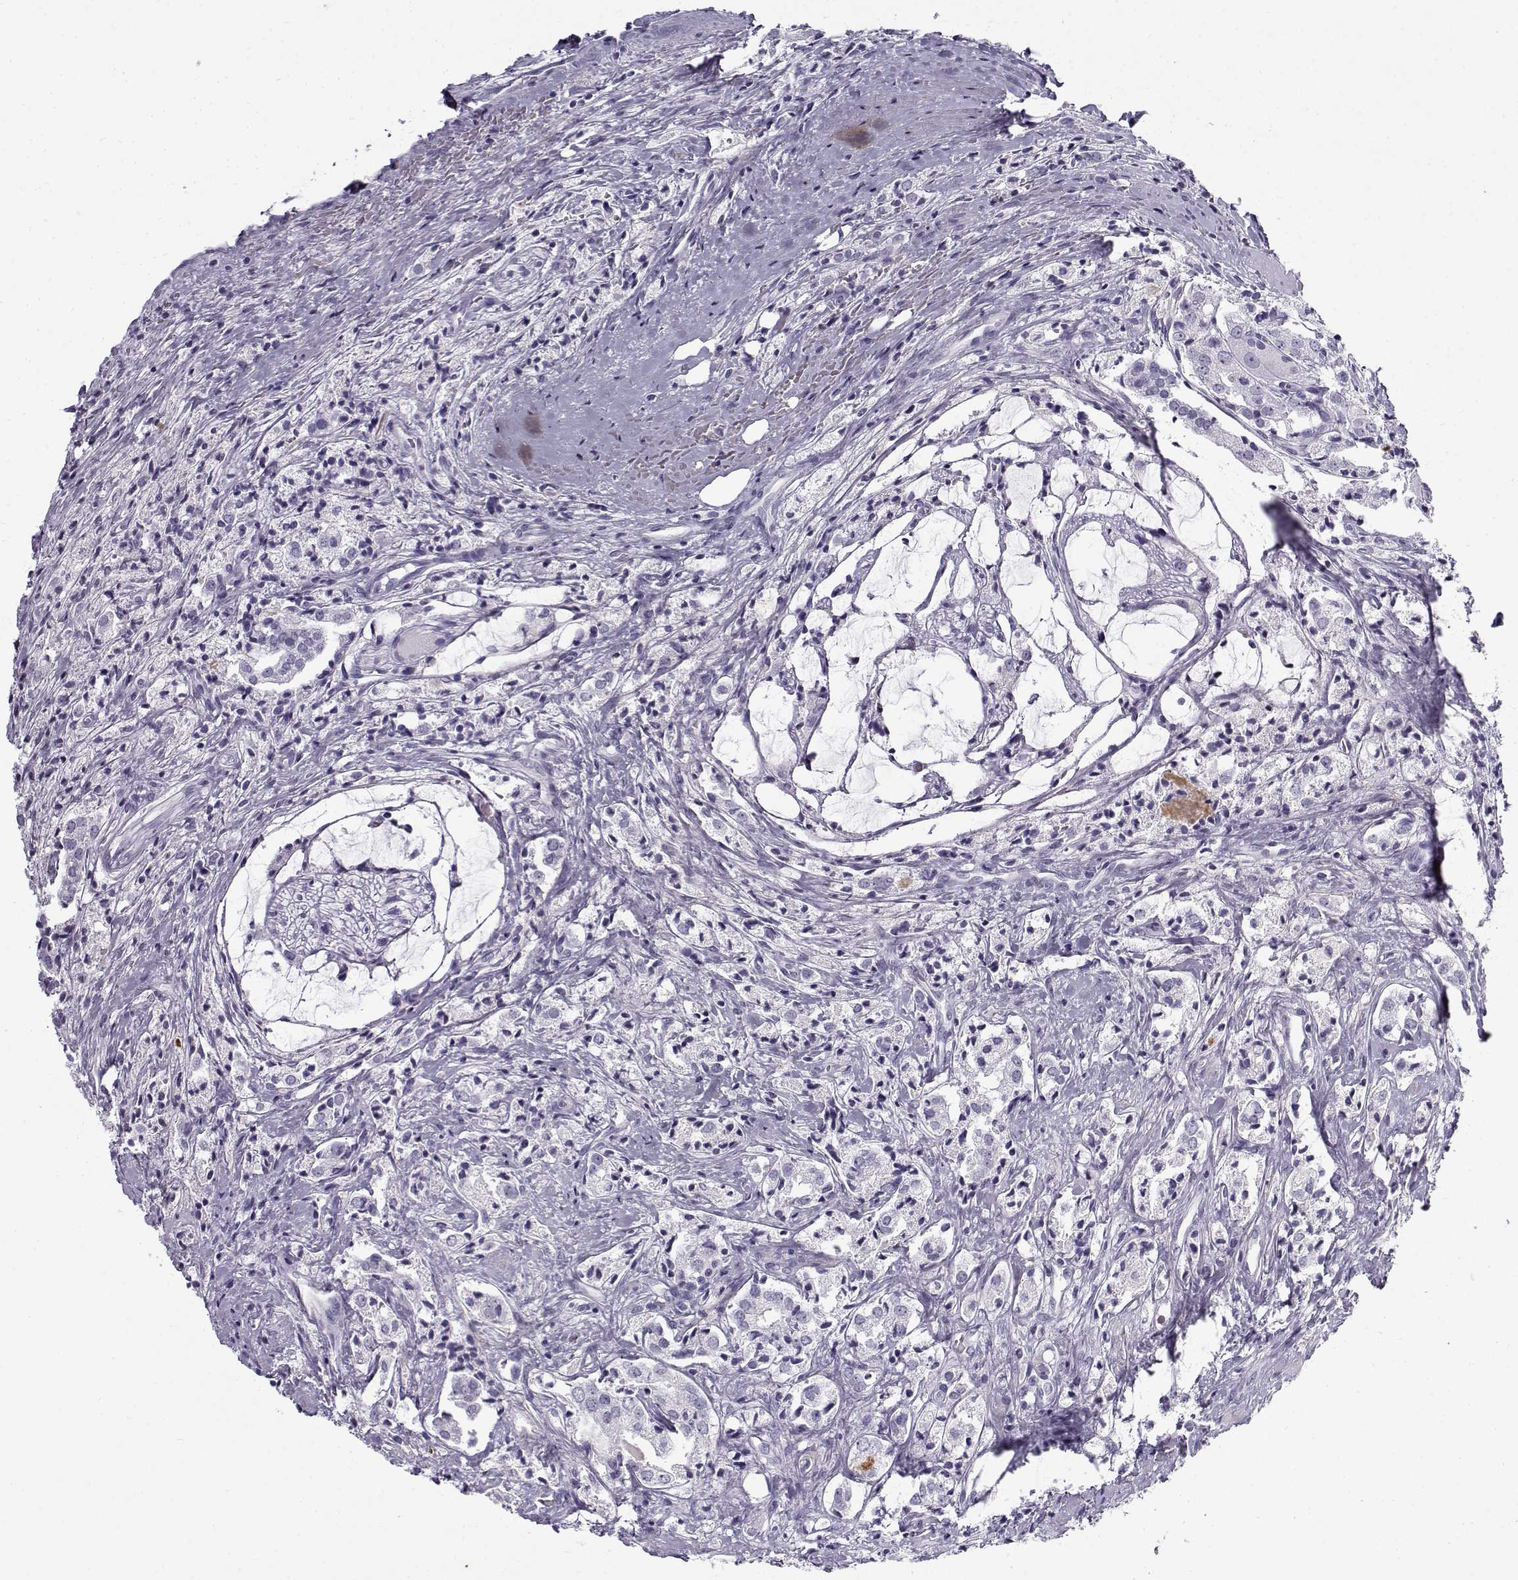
{"staining": {"intensity": "negative", "quantity": "none", "location": "none"}, "tissue": "prostate cancer", "cell_type": "Tumor cells", "image_type": "cancer", "snomed": [{"axis": "morphology", "description": "Adenocarcinoma, NOS"}, {"axis": "topography", "description": "Prostate"}], "caption": "DAB immunohistochemical staining of human prostate cancer (adenocarcinoma) displays no significant staining in tumor cells.", "gene": "GTSF1L", "patient": {"sex": "male", "age": 66}}